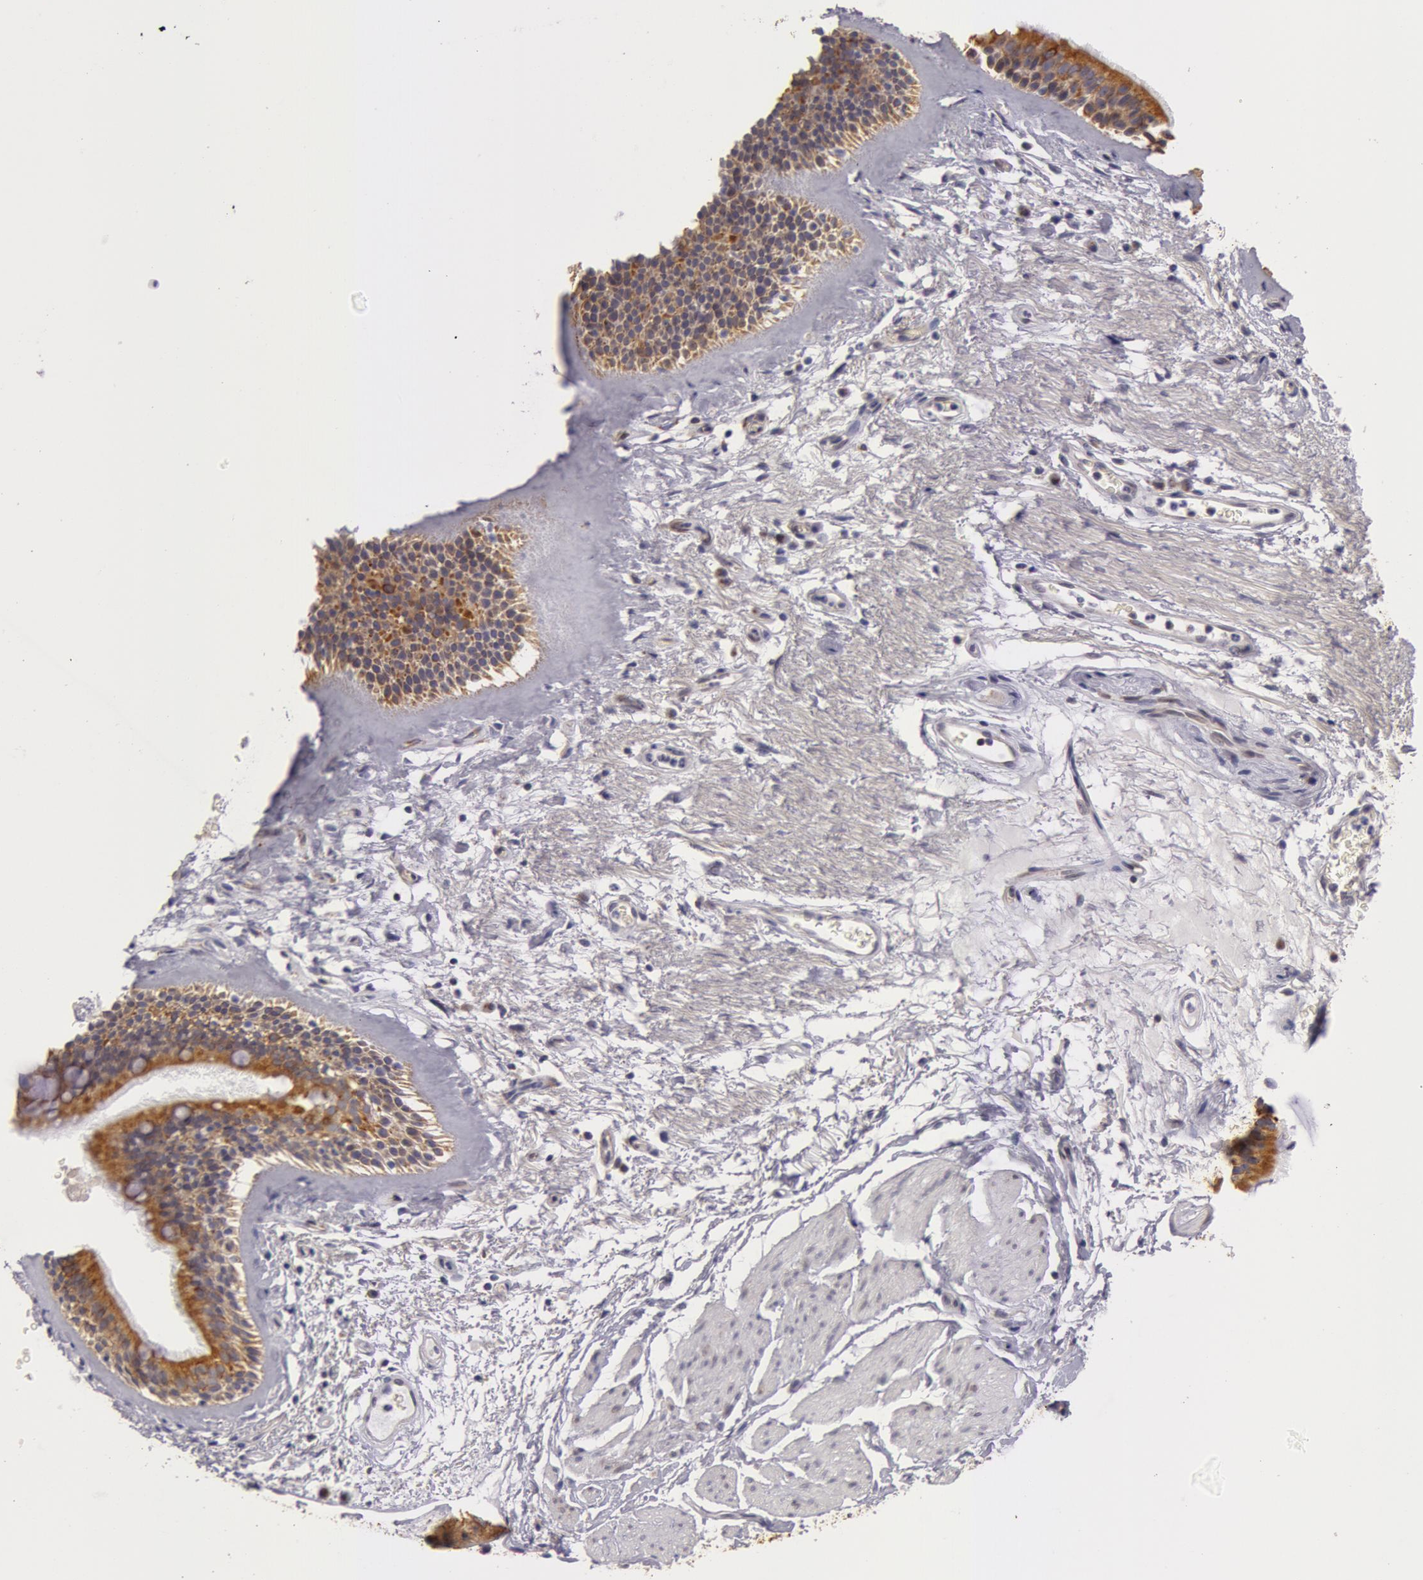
{"staining": {"intensity": "moderate", "quantity": ">75%", "location": "cytoplasmic/membranous"}, "tissue": "bronchus", "cell_type": "Respiratory epithelial cells", "image_type": "normal", "snomed": [{"axis": "morphology", "description": "Normal tissue, NOS"}, {"axis": "topography", "description": "Cartilage tissue"}], "caption": "Bronchus stained with a brown dye reveals moderate cytoplasmic/membranous positive positivity in about >75% of respiratory epithelial cells.", "gene": "KRT18", "patient": {"sex": "female", "age": 63}}